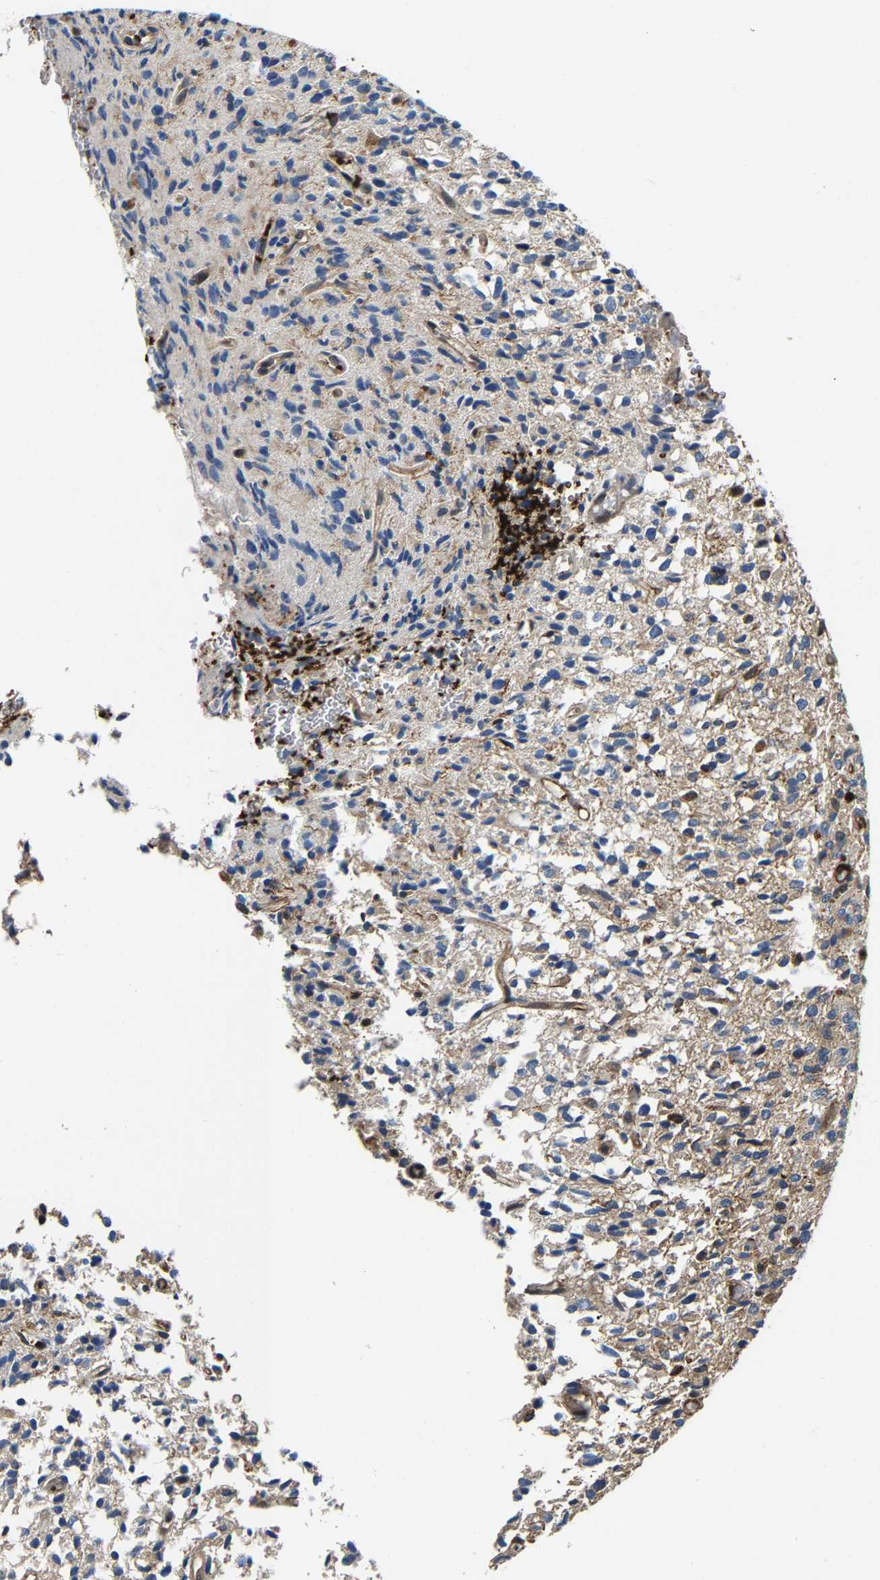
{"staining": {"intensity": "weak", "quantity": "<25%", "location": "cytoplasmic/membranous,nuclear"}, "tissue": "glioma", "cell_type": "Tumor cells", "image_type": "cancer", "snomed": [{"axis": "morphology", "description": "Glioma, malignant, High grade"}, {"axis": "topography", "description": "Brain"}], "caption": "Immunohistochemistry (IHC) micrograph of human malignant glioma (high-grade) stained for a protein (brown), which shows no staining in tumor cells.", "gene": "GIMAP7", "patient": {"sex": "male", "age": 71}}